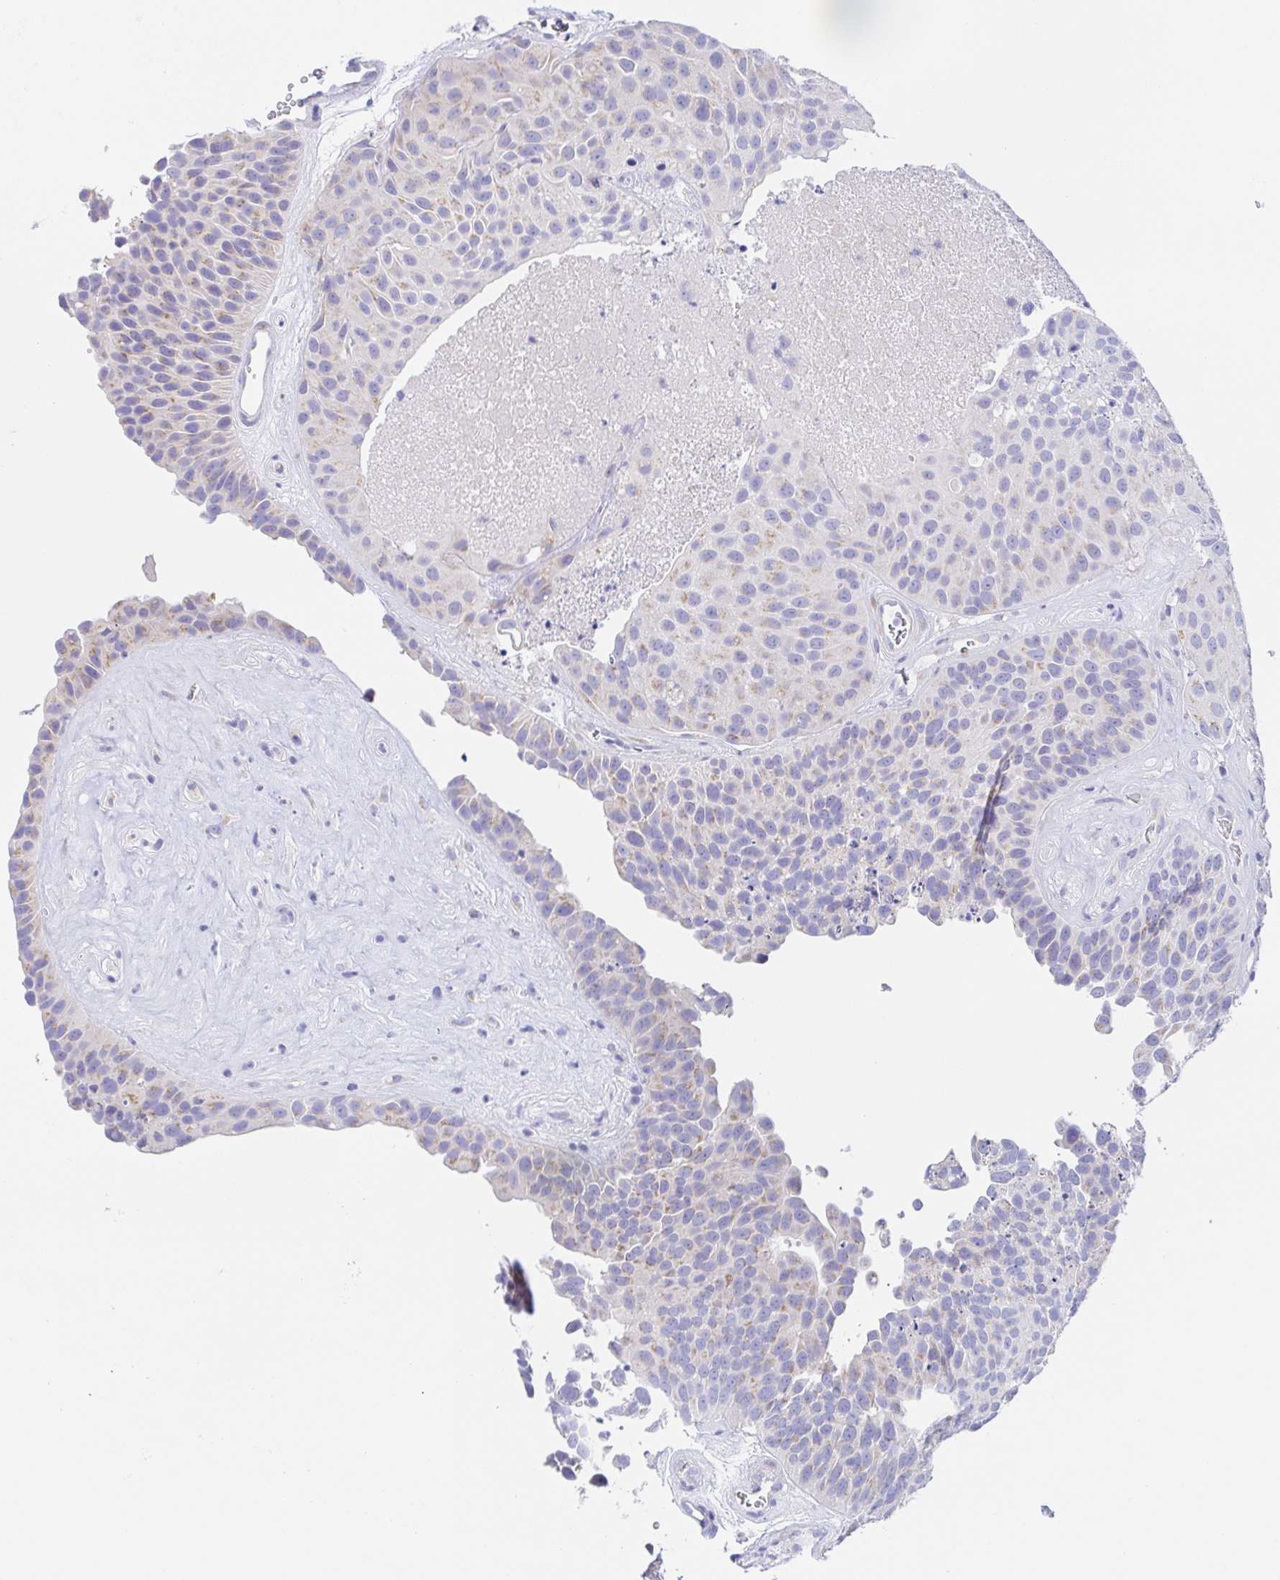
{"staining": {"intensity": "weak", "quantity": "<25%", "location": "cytoplasmic/membranous"}, "tissue": "urothelial cancer", "cell_type": "Tumor cells", "image_type": "cancer", "snomed": [{"axis": "morphology", "description": "Urothelial carcinoma, Low grade"}, {"axis": "topography", "description": "Urinary bladder"}], "caption": "The micrograph demonstrates no staining of tumor cells in urothelial cancer. The staining is performed using DAB brown chromogen with nuclei counter-stained in using hematoxylin.", "gene": "SCG3", "patient": {"sex": "male", "age": 76}}